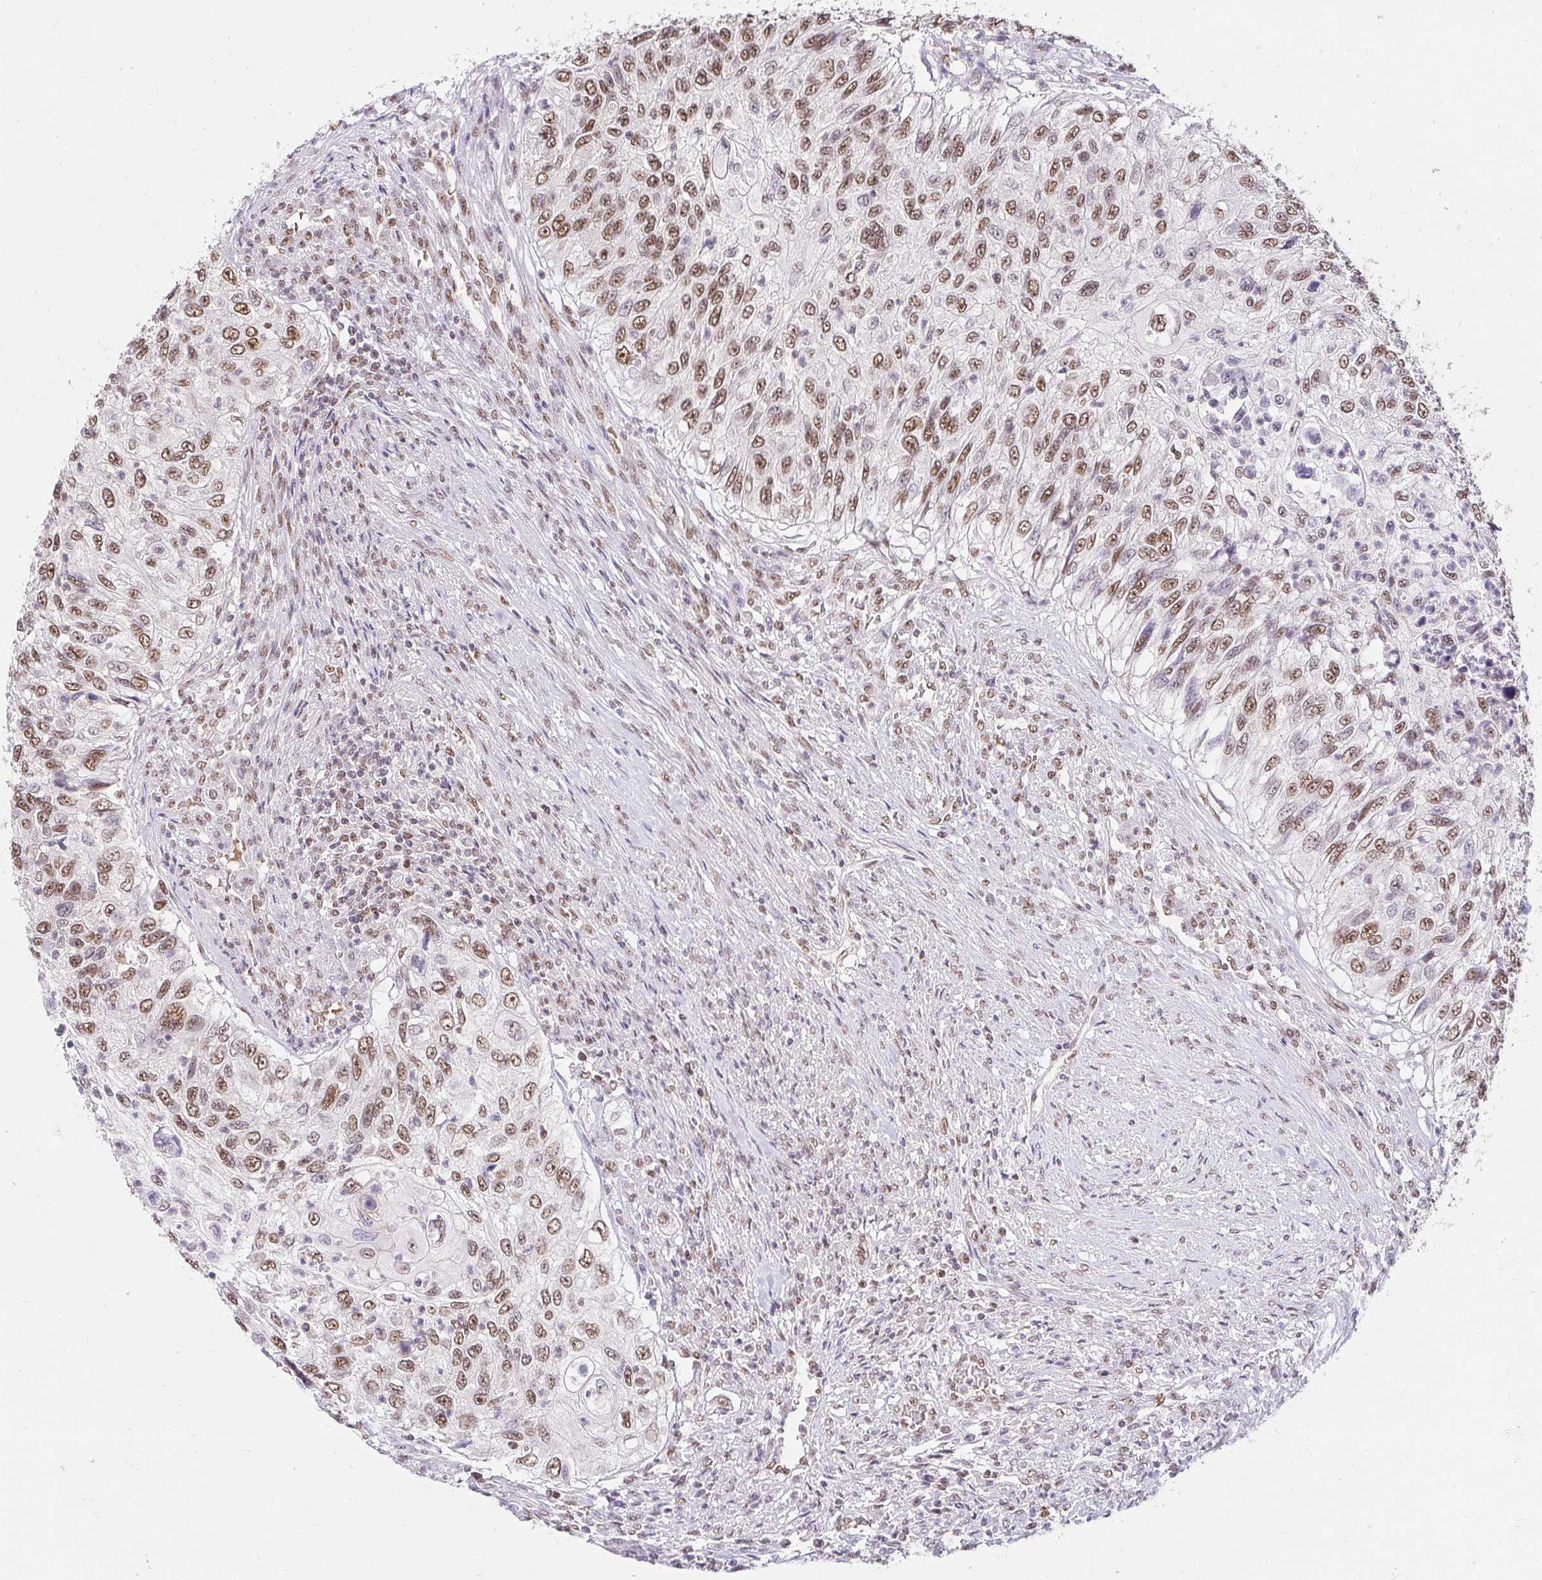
{"staining": {"intensity": "moderate", "quantity": ">75%", "location": "nuclear"}, "tissue": "urothelial cancer", "cell_type": "Tumor cells", "image_type": "cancer", "snomed": [{"axis": "morphology", "description": "Urothelial carcinoma, High grade"}, {"axis": "topography", "description": "Urinary bladder"}], "caption": "A histopathology image of urothelial carcinoma (high-grade) stained for a protein displays moderate nuclear brown staining in tumor cells. (DAB (3,3'-diaminobenzidine) = brown stain, brightfield microscopy at high magnification).", "gene": "RIMS4", "patient": {"sex": "female", "age": 60}}